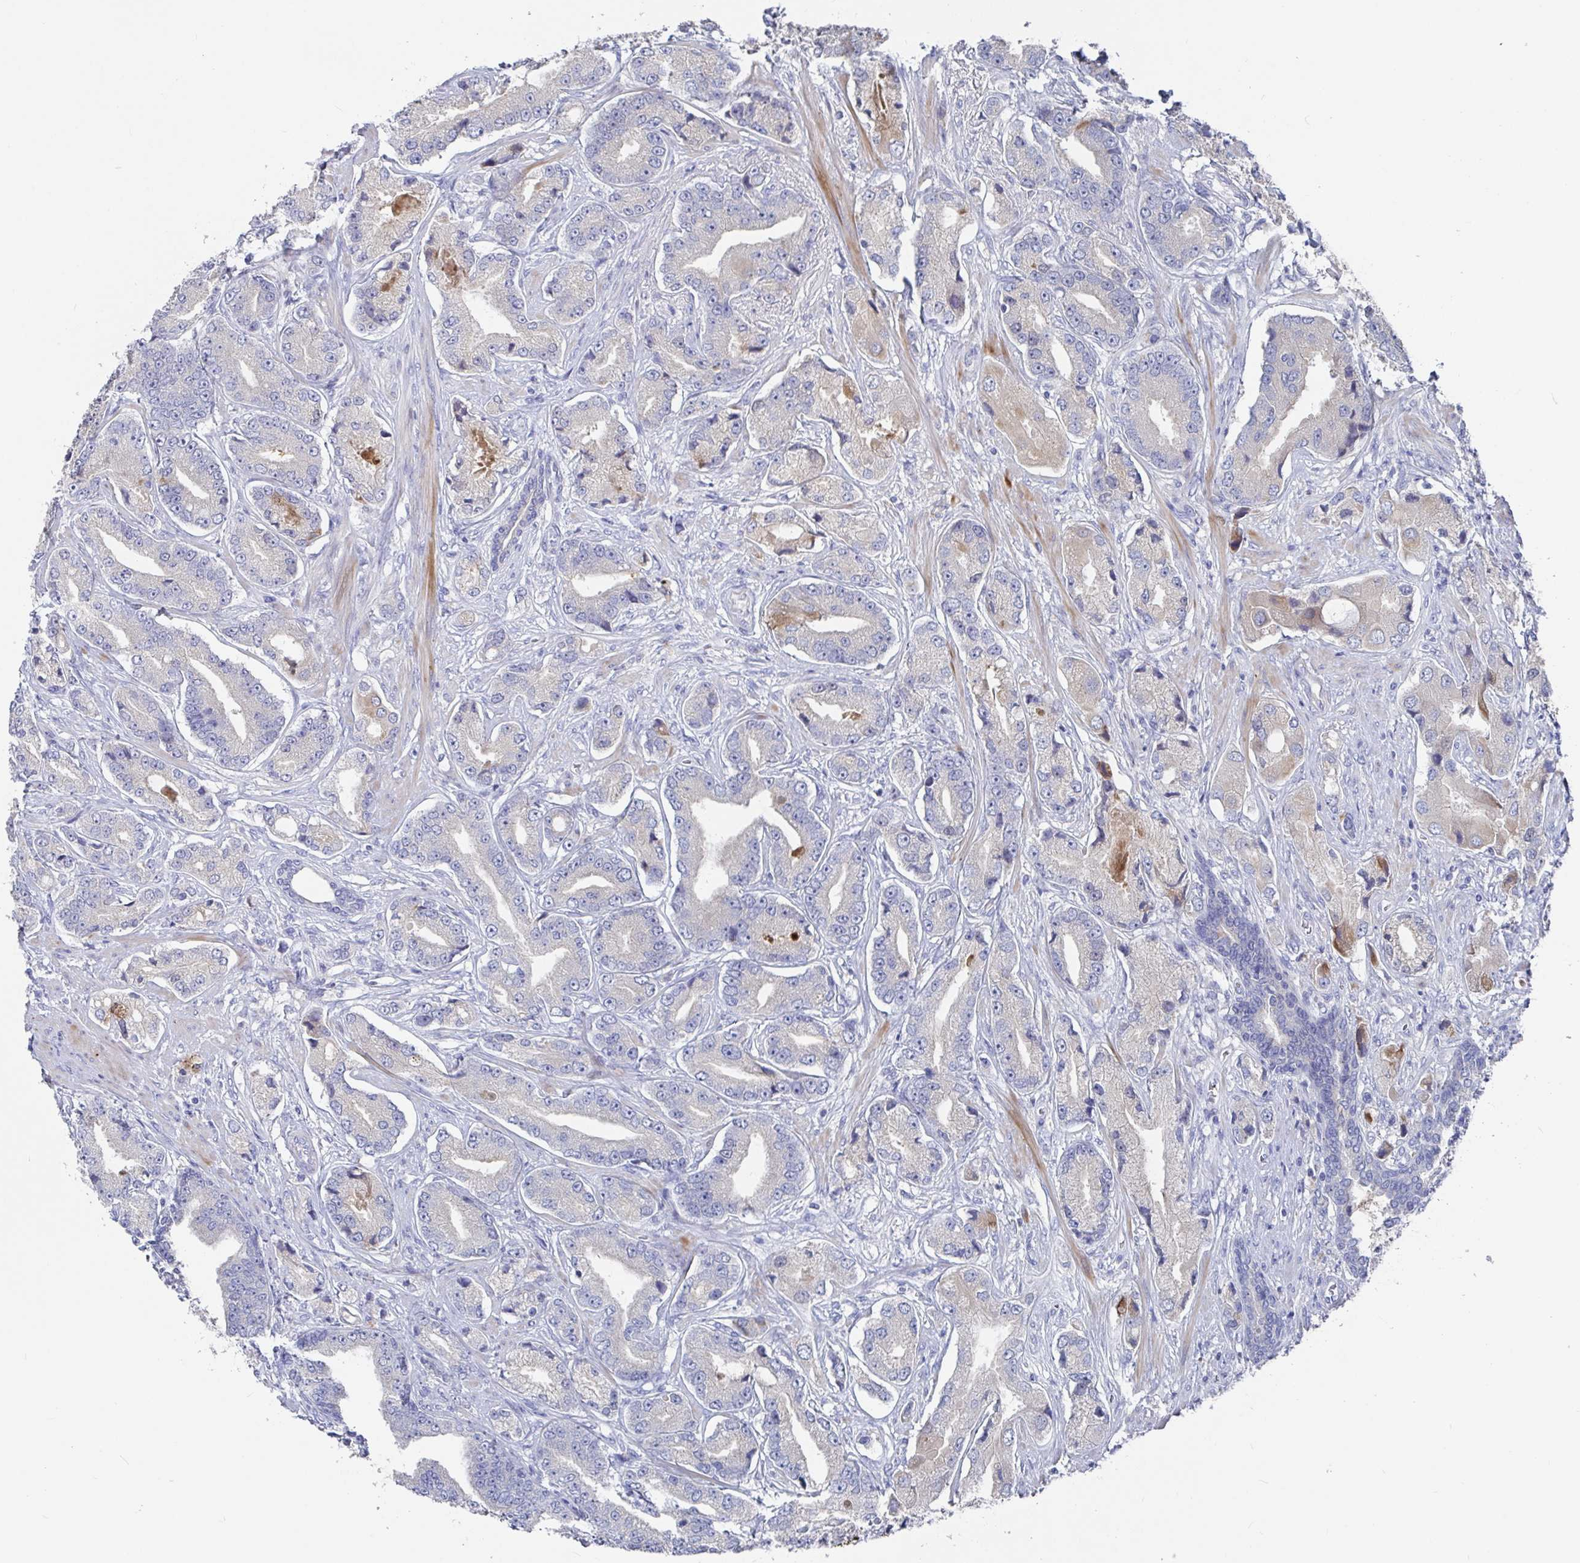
{"staining": {"intensity": "negative", "quantity": "none", "location": "none"}, "tissue": "prostate cancer", "cell_type": "Tumor cells", "image_type": "cancer", "snomed": [{"axis": "morphology", "description": "Adenocarcinoma, High grade"}, {"axis": "topography", "description": "Prostate and seminal vesicle, NOS"}], "caption": "A micrograph of prostate cancer stained for a protein reveals no brown staining in tumor cells.", "gene": "GPR148", "patient": {"sex": "male", "age": 61}}